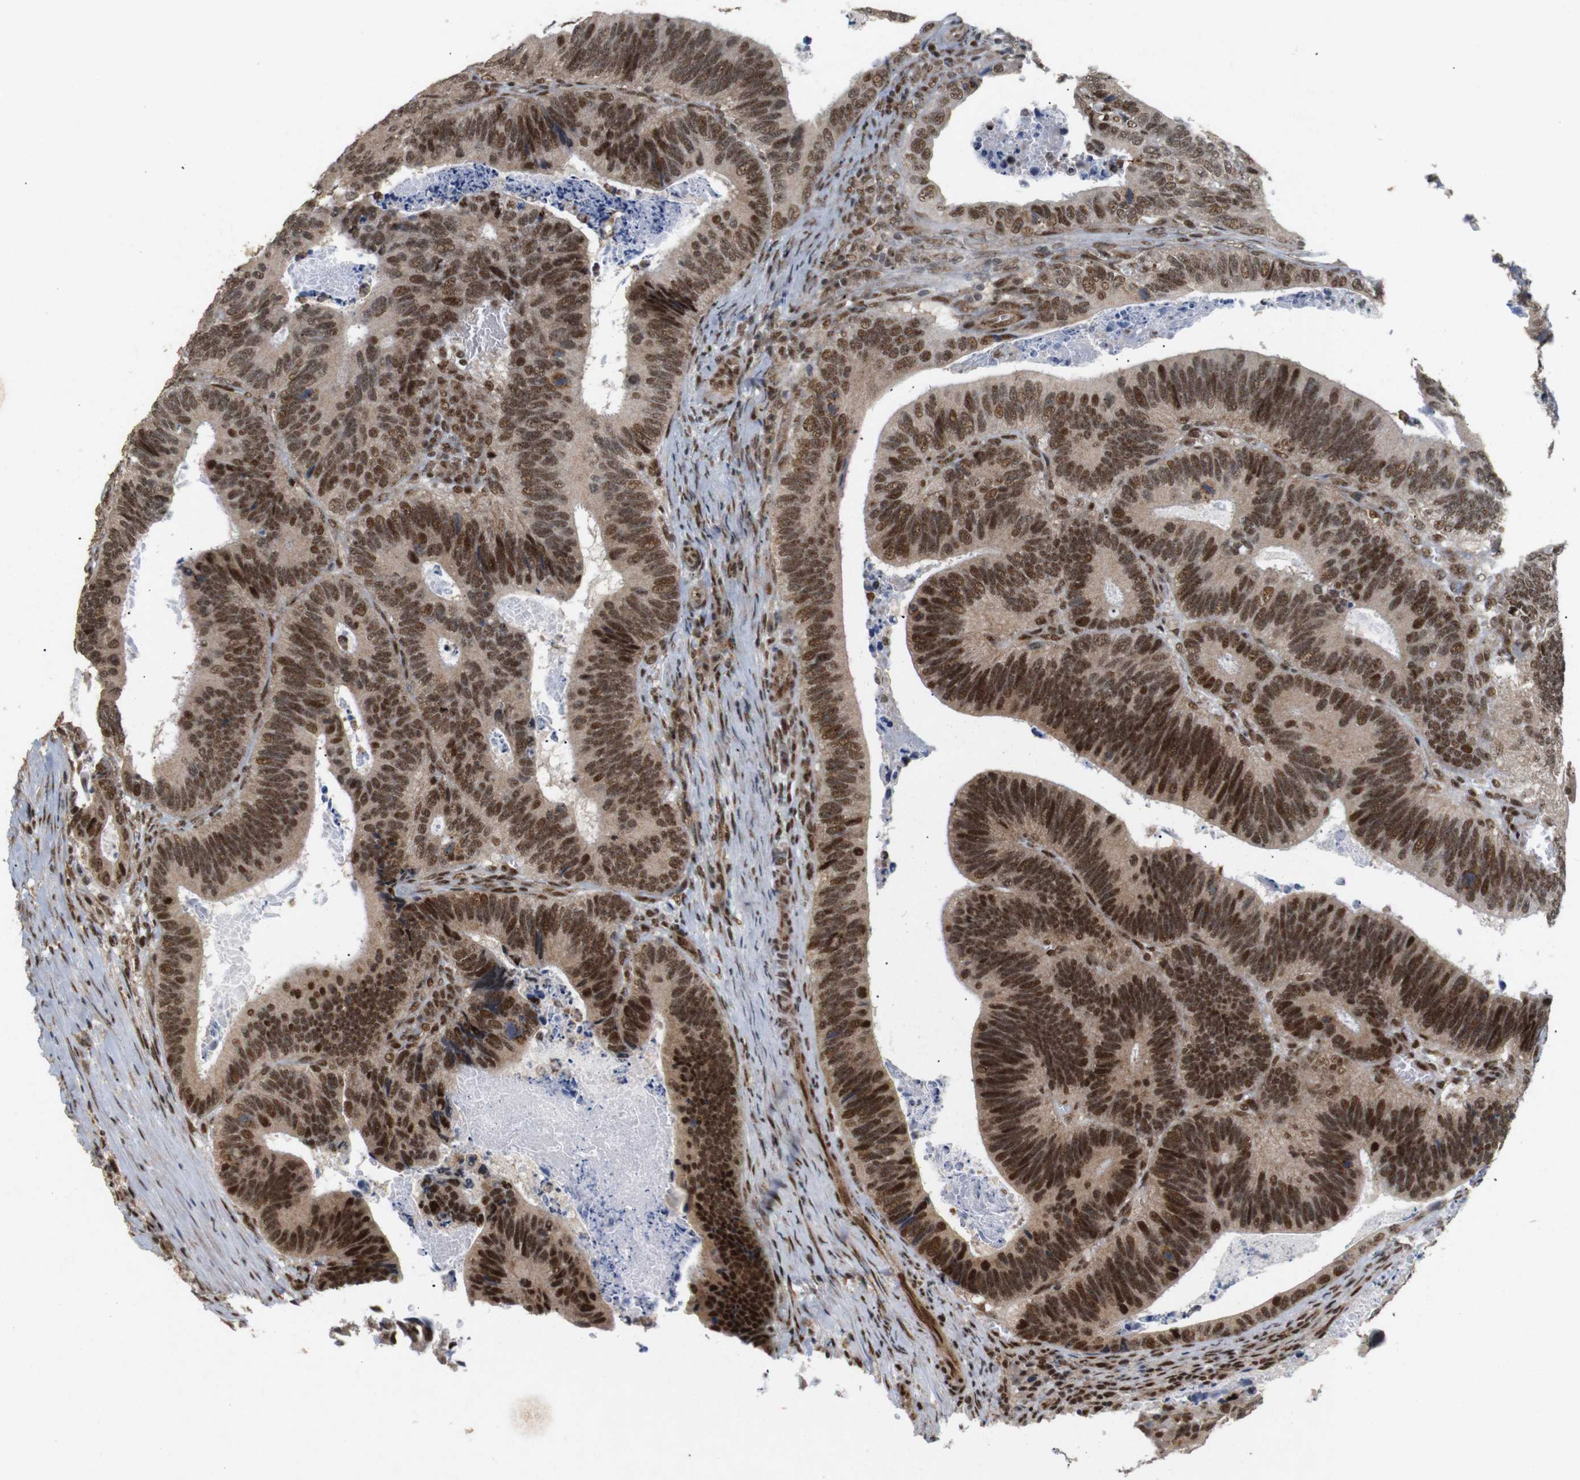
{"staining": {"intensity": "strong", "quantity": ">75%", "location": "cytoplasmic/membranous,nuclear"}, "tissue": "colorectal cancer", "cell_type": "Tumor cells", "image_type": "cancer", "snomed": [{"axis": "morphology", "description": "Inflammation, NOS"}, {"axis": "morphology", "description": "Adenocarcinoma, NOS"}, {"axis": "topography", "description": "Colon"}], "caption": "A micrograph showing strong cytoplasmic/membranous and nuclear expression in about >75% of tumor cells in colorectal adenocarcinoma, as visualized by brown immunohistochemical staining.", "gene": "PYM1", "patient": {"sex": "male", "age": 72}}